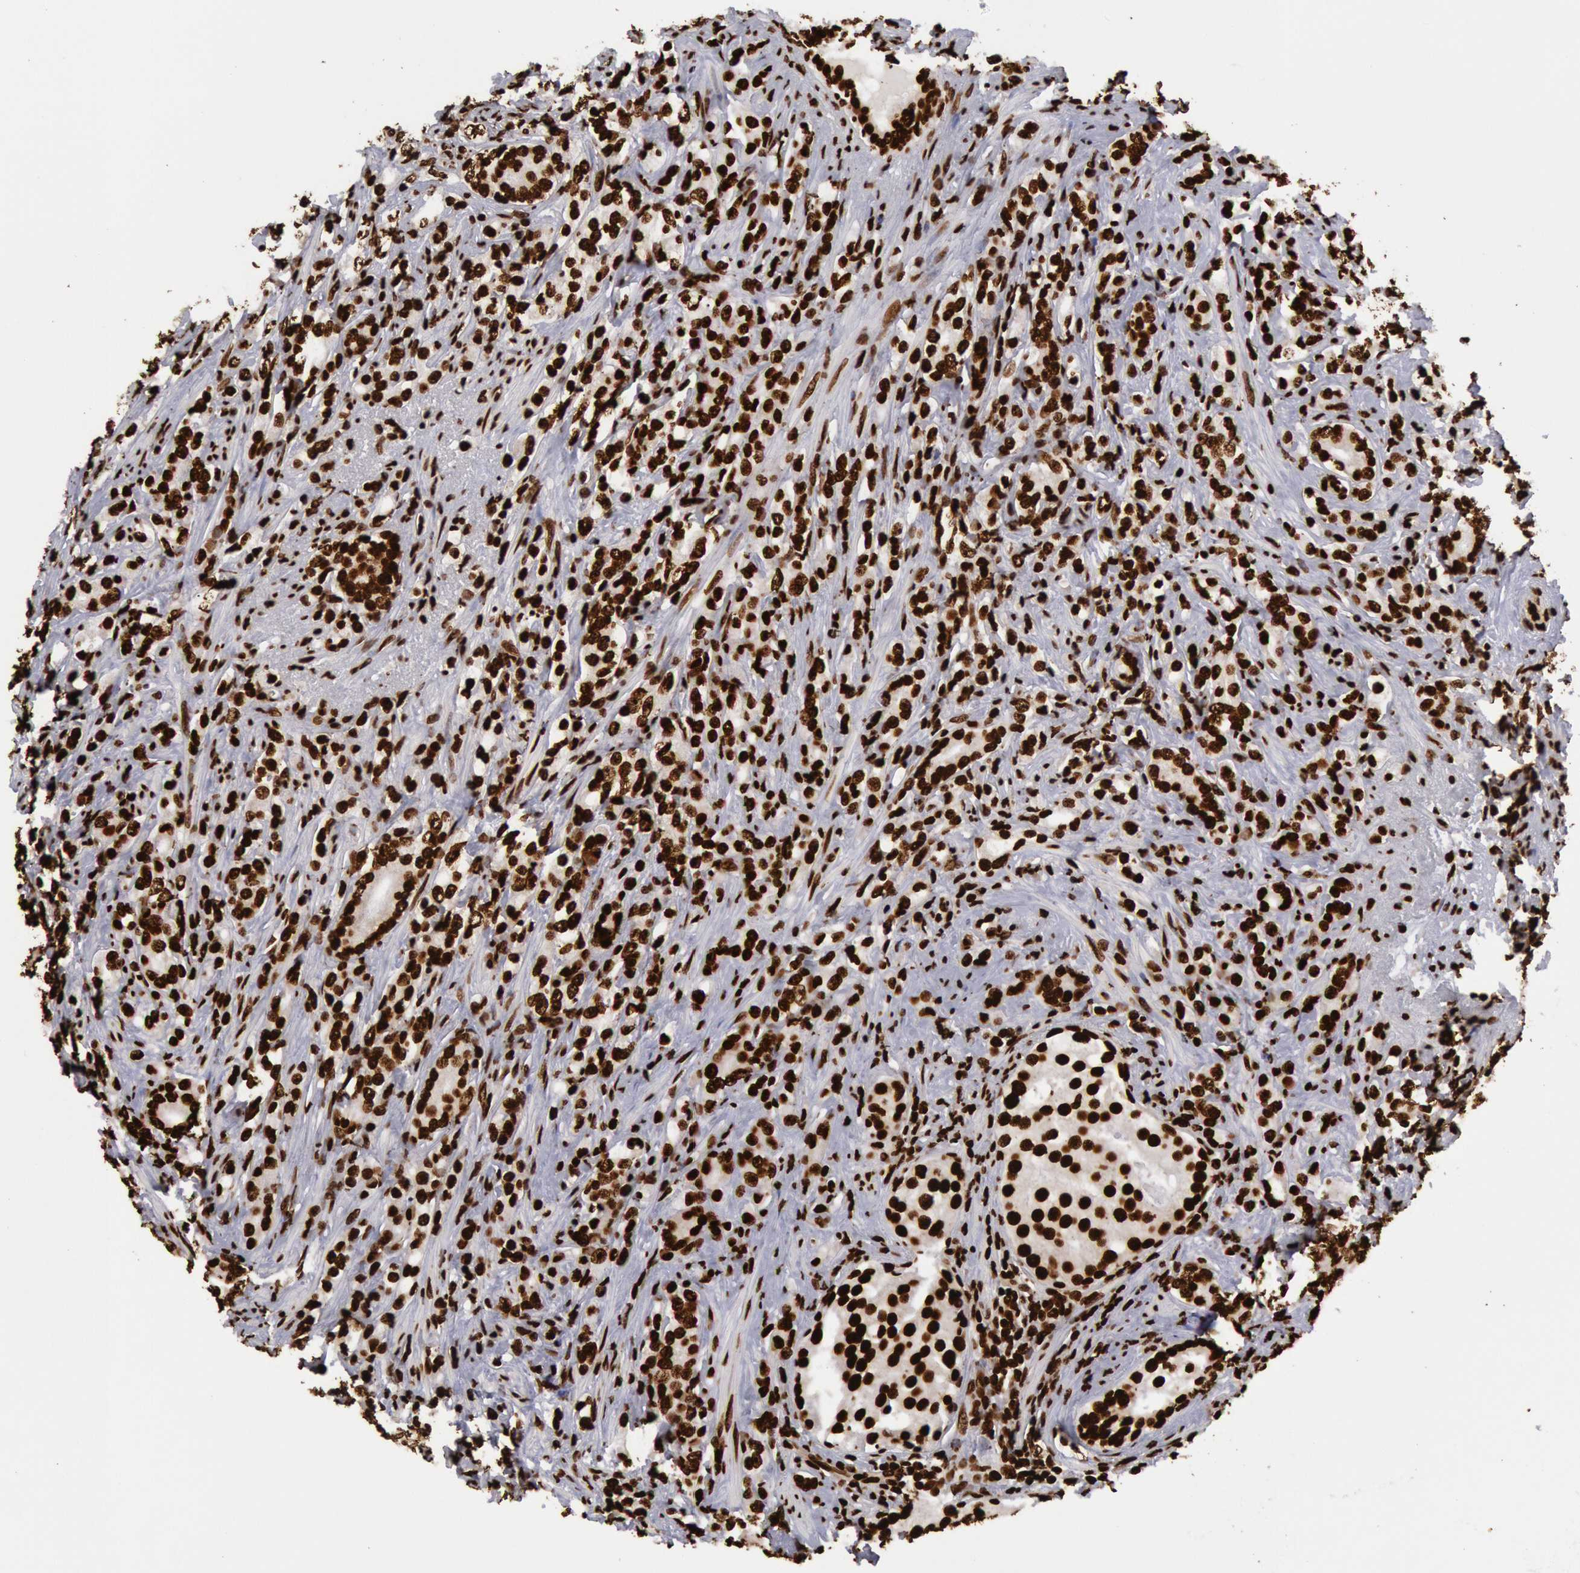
{"staining": {"intensity": "strong", "quantity": ">75%", "location": "nuclear"}, "tissue": "prostate cancer", "cell_type": "Tumor cells", "image_type": "cancer", "snomed": [{"axis": "morphology", "description": "Adenocarcinoma, Medium grade"}, {"axis": "topography", "description": "Prostate"}], "caption": "A histopathology image showing strong nuclear staining in about >75% of tumor cells in prostate cancer, as visualized by brown immunohistochemical staining.", "gene": "H3-4", "patient": {"sex": "male", "age": 59}}